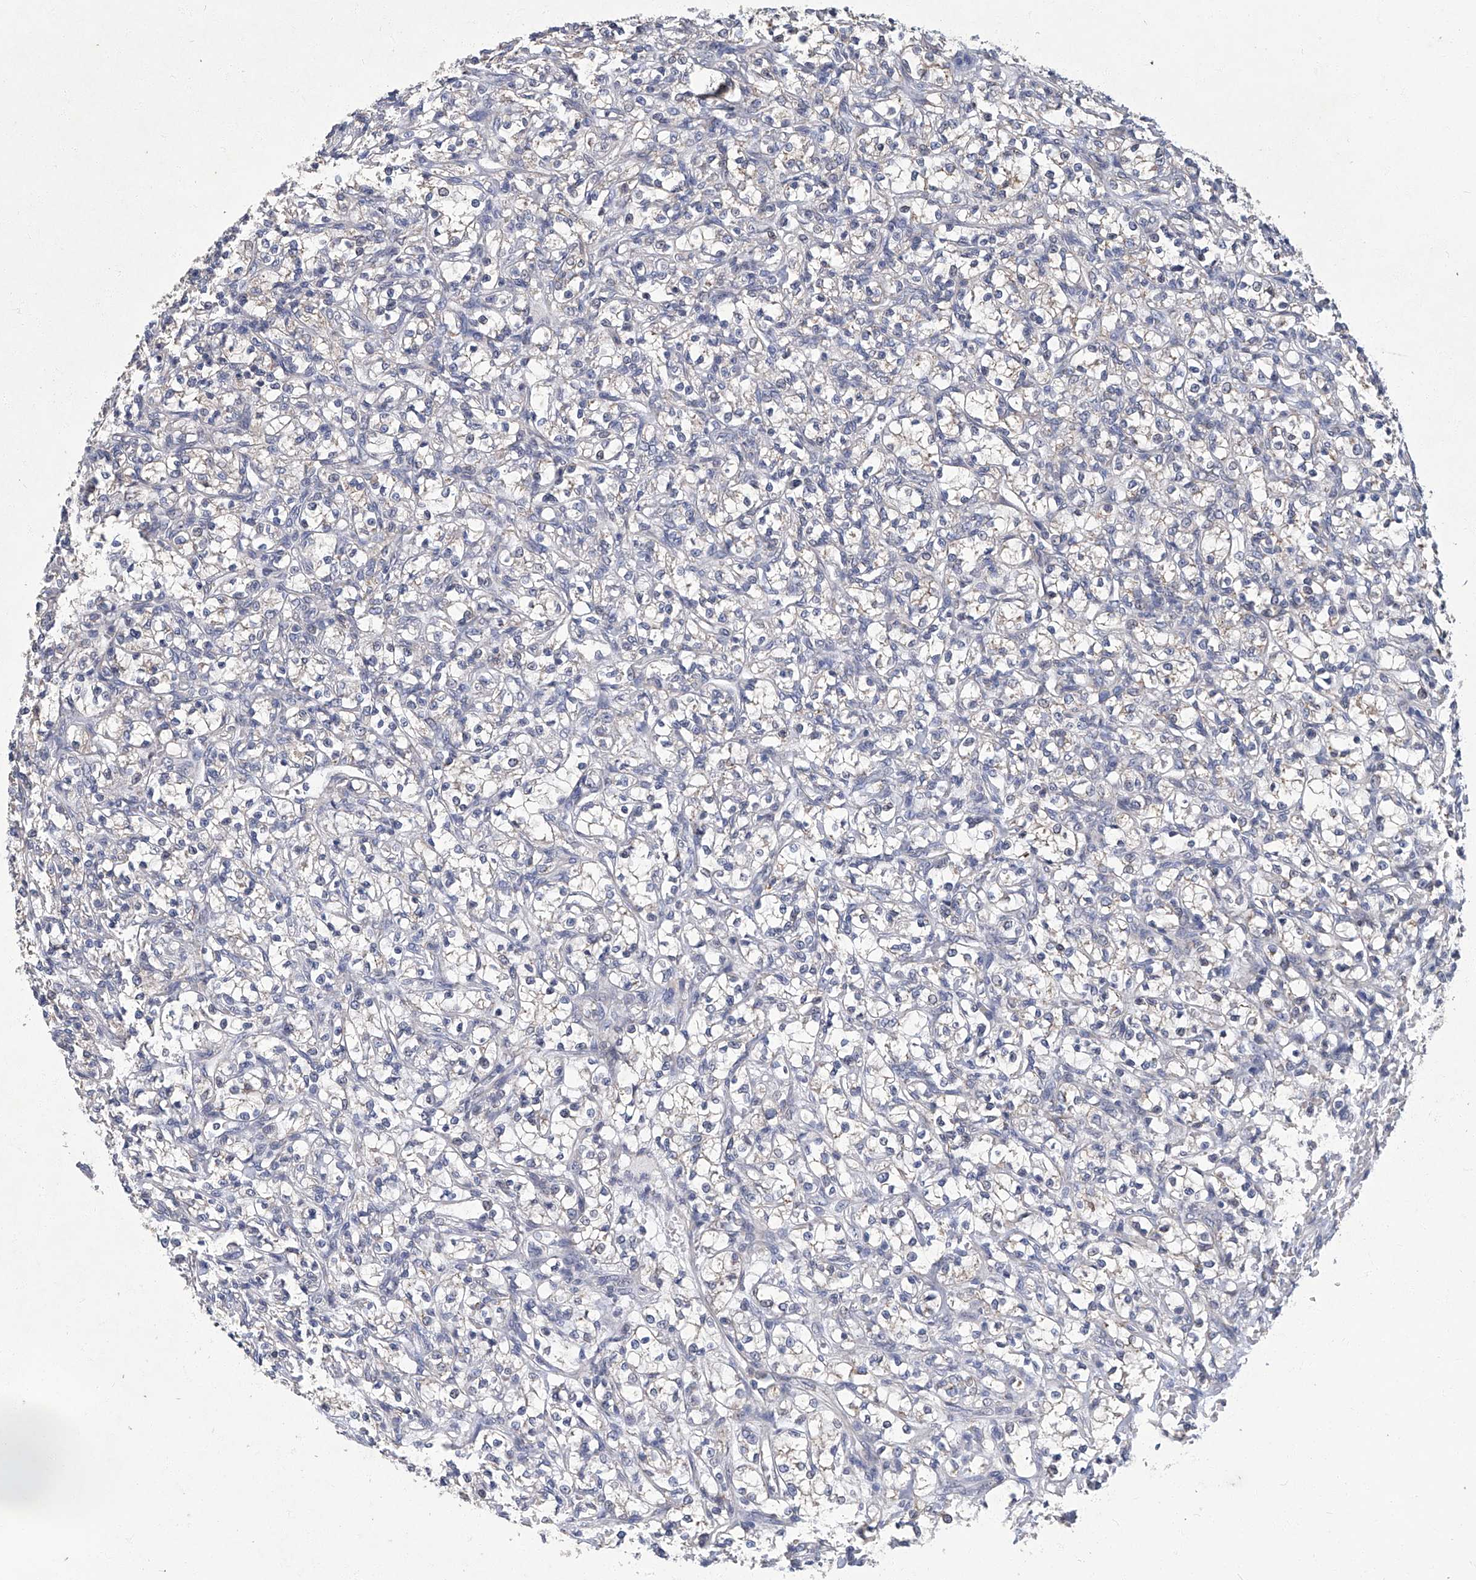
{"staining": {"intensity": "negative", "quantity": "none", "location": "none"}, "tissue": "renal cancer", "cell_type": "Tumor cells", "image_type": "cancer", "snomed": [{"axis": "morphology", "description": "Adenocarcinoma, NOS"}, {"axis": "topography", "description": "Kidney"}], "caption": "An IHC image of renal cancer is shown. There is no staining in tumor cells of renal cancer.", "gene": "TGFBR1", "patient": {"sex": "female", "age": 69}}